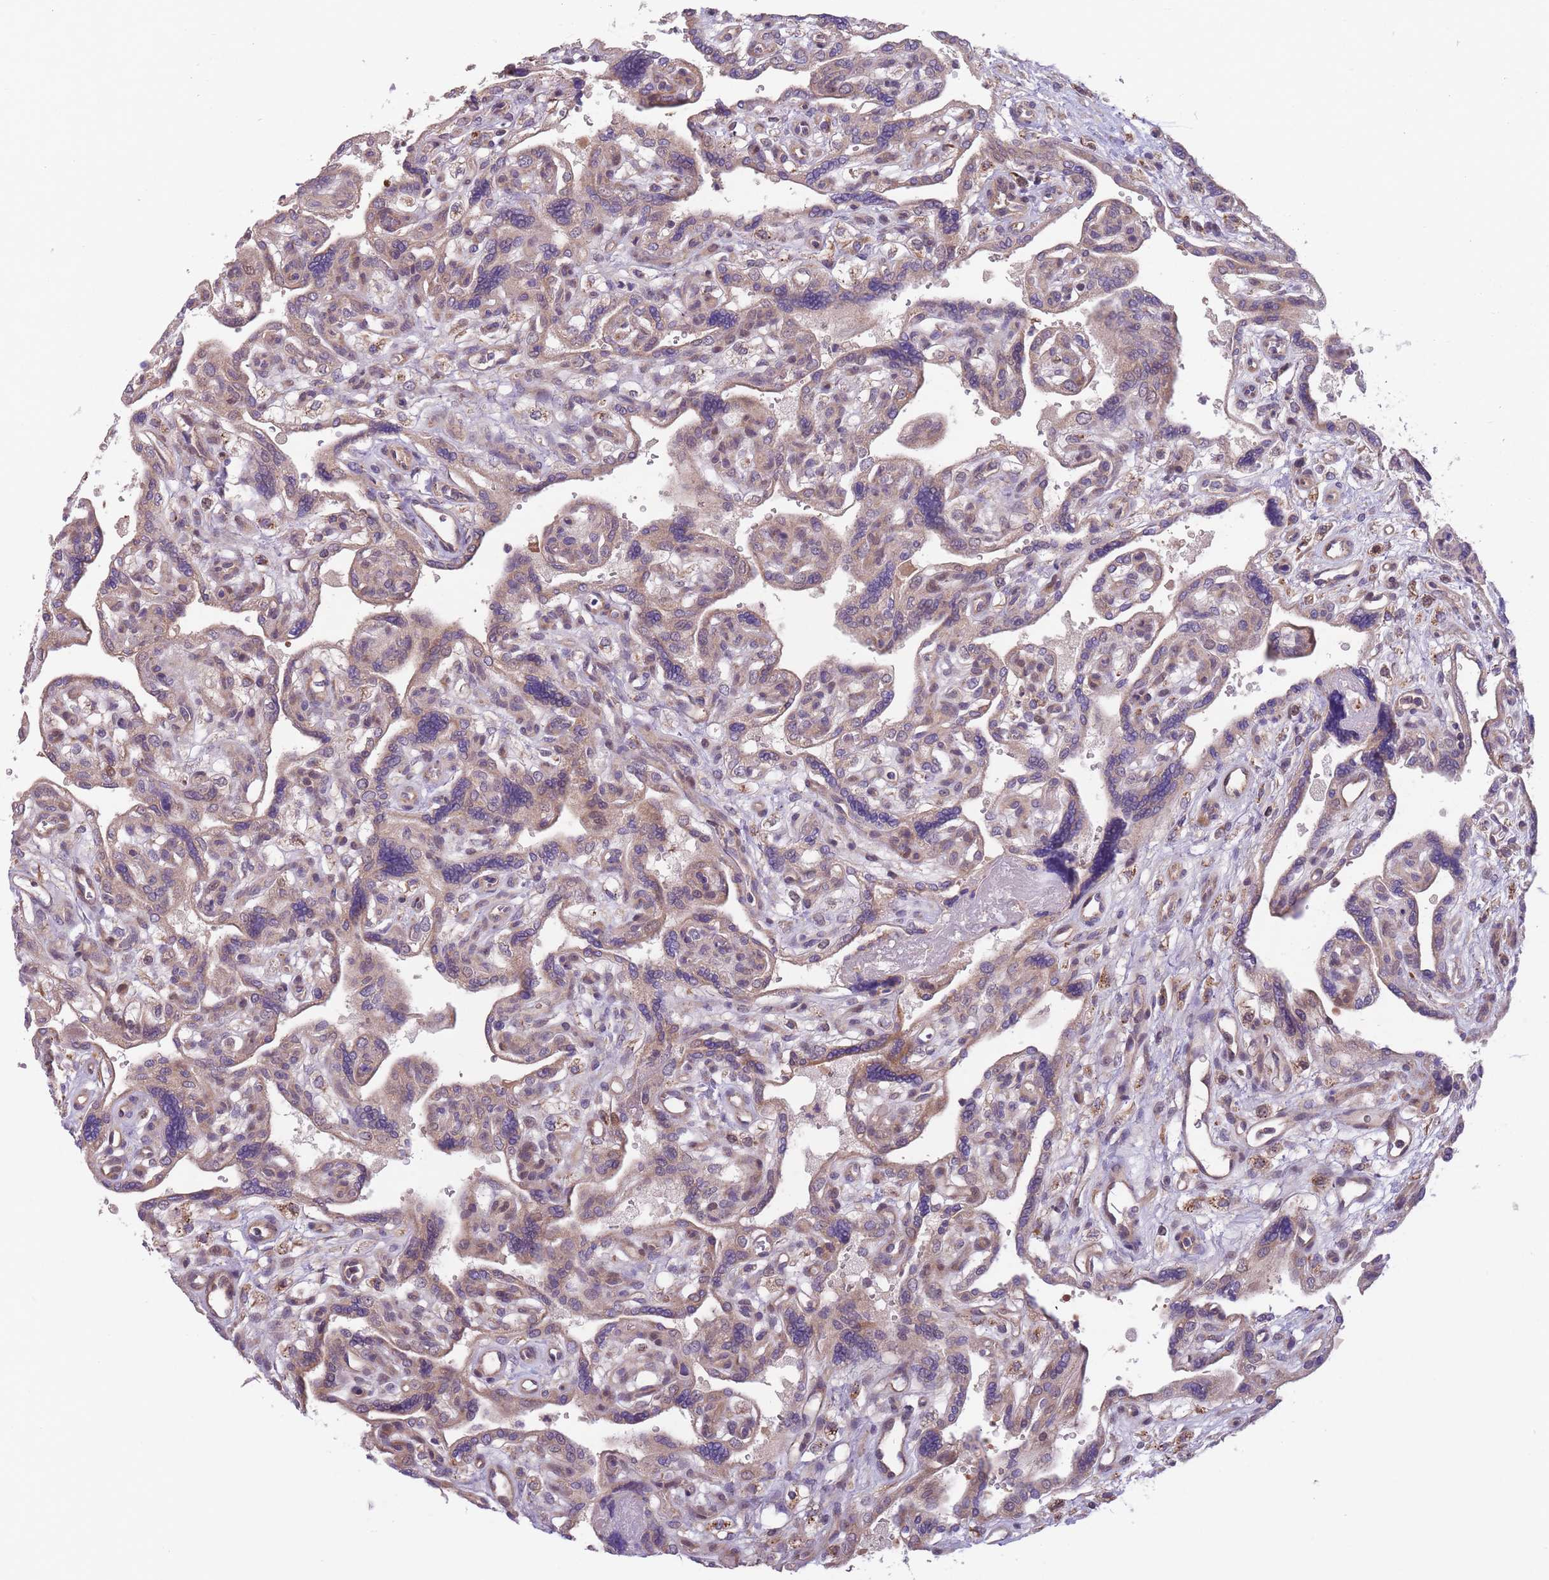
{"staining": {"intensity": "strong", "quantity": "25%-75%", "location": "cytoplasmic/membranous"}, "tissue": "placenta", "cell_type": "Decidual cells", "image_type": "normal", "snomed": [{"axis": "morphology", "description": "Normal tissue, NOS"}, {"axis": "topography", "description": "Placenta"}], "caption": "Protein expression analysis of benign placenta shows strong cytoplasmic/membranous positivity in about 25%-75% of decidual cells. Immunohistochemistry stains the protein in brown and the nuclei are stained blue.", "gene": "ITPKC", "patient": {"sex": "female", "age": 39}}